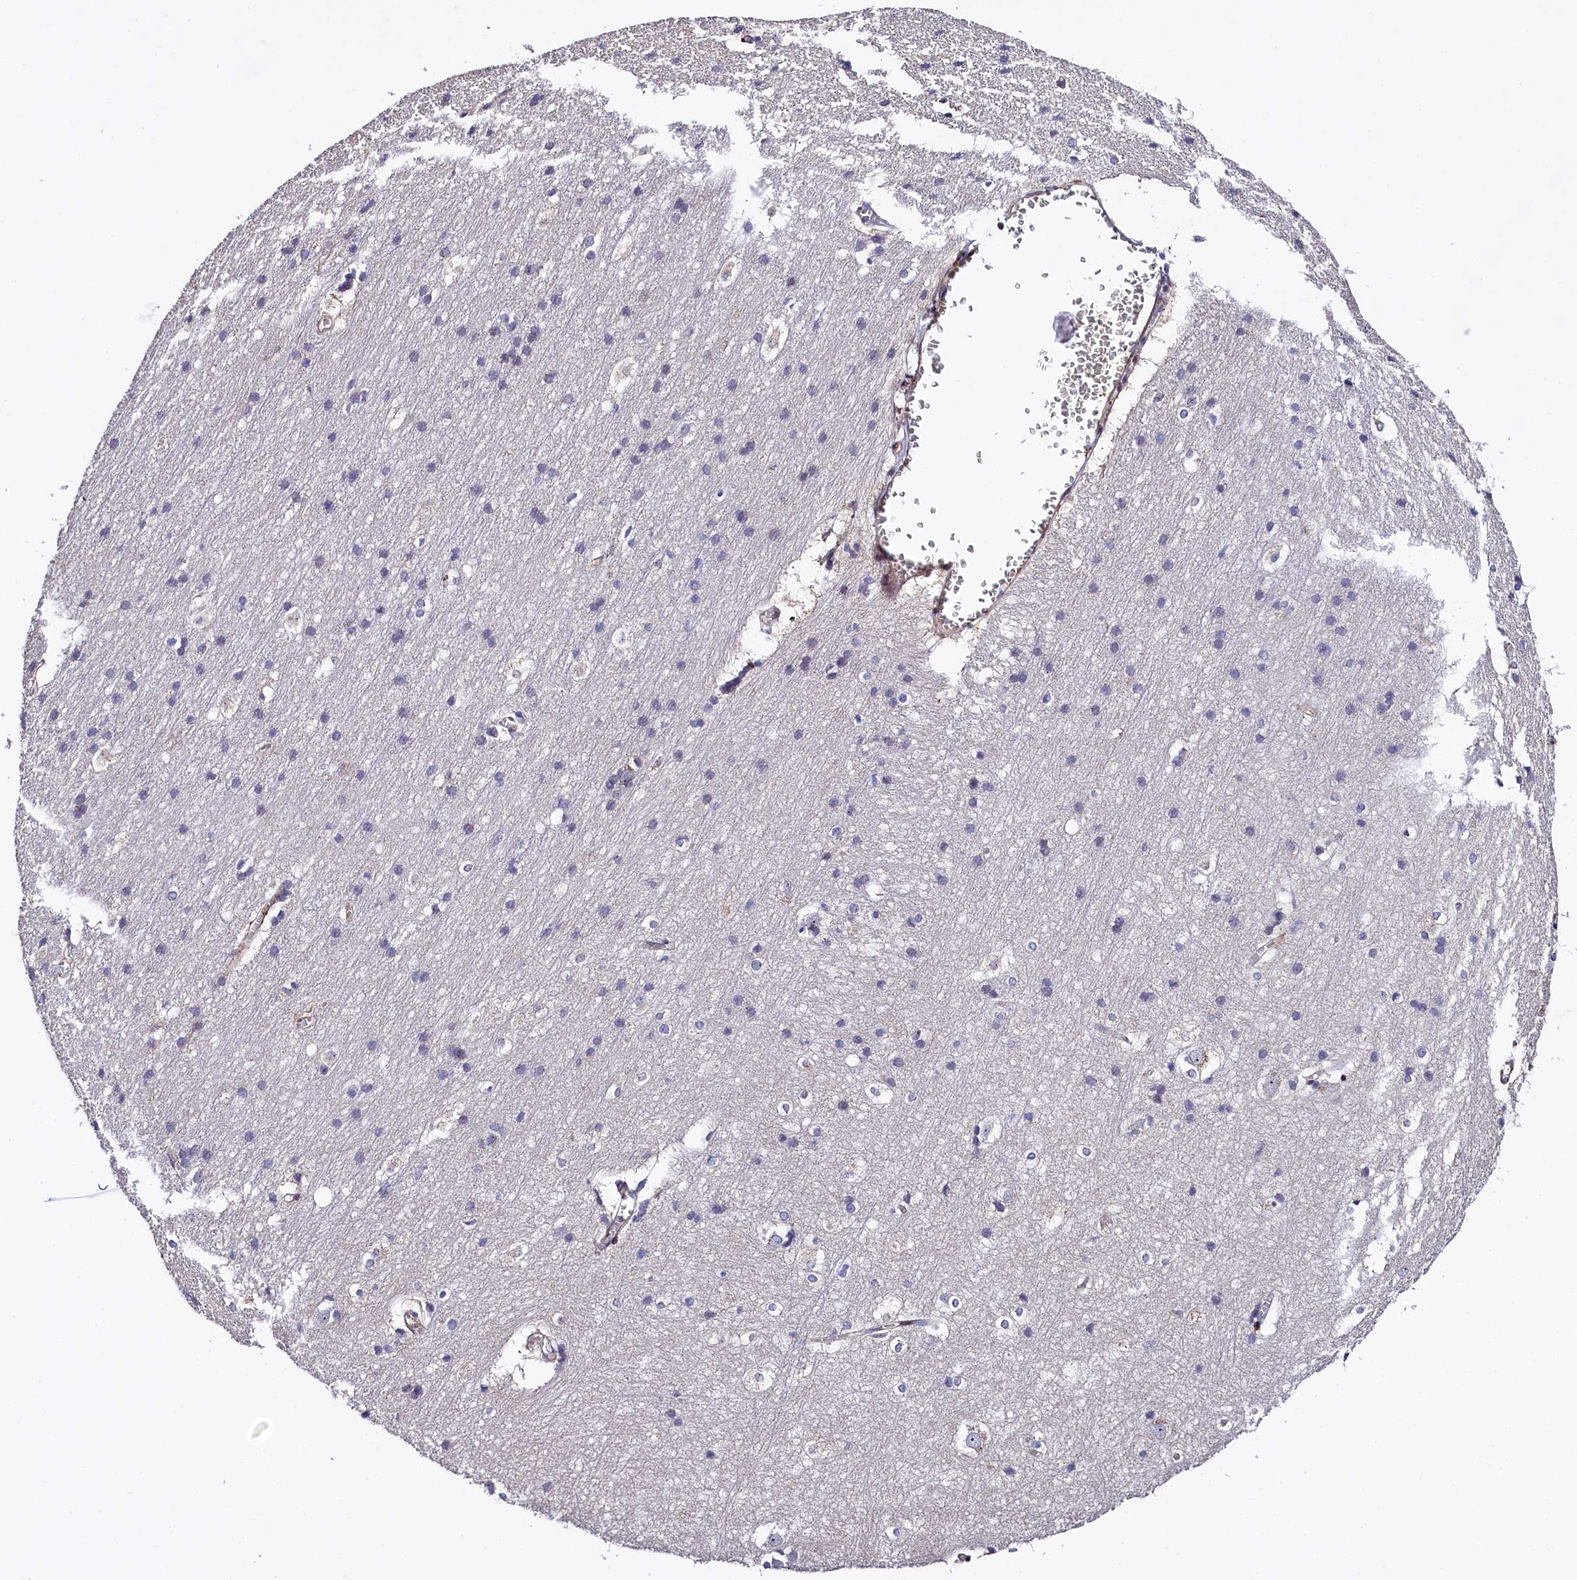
{"staining": {"intensity": "moderate", "quantity": ">75%", "location": "cytoplasmic/membranous"}, "tissue": "cerebral cortex", "cell_type": "Endothelial cells", "image_type": "normal", "snomed": [{"axis": "morphology", "description": "Normal tissue, NOS"}, {"axis": "topography", "description": "Cerebral cortex"}], "caption": "Immunohistochemical staining of unremarkable human cerebral cortex demonstrates medium levels of moderate cytoplasmic/membranous positivity in about >75% of endothelial cells. The staining is performed using DAB (3,3'-diaminobenzidine) brown chromogen to label protein expression. The nuclei are counter-stained blue using hematoxylin.", "gene": "TGDS", "patient": {"sex": "male", "age": 54}}